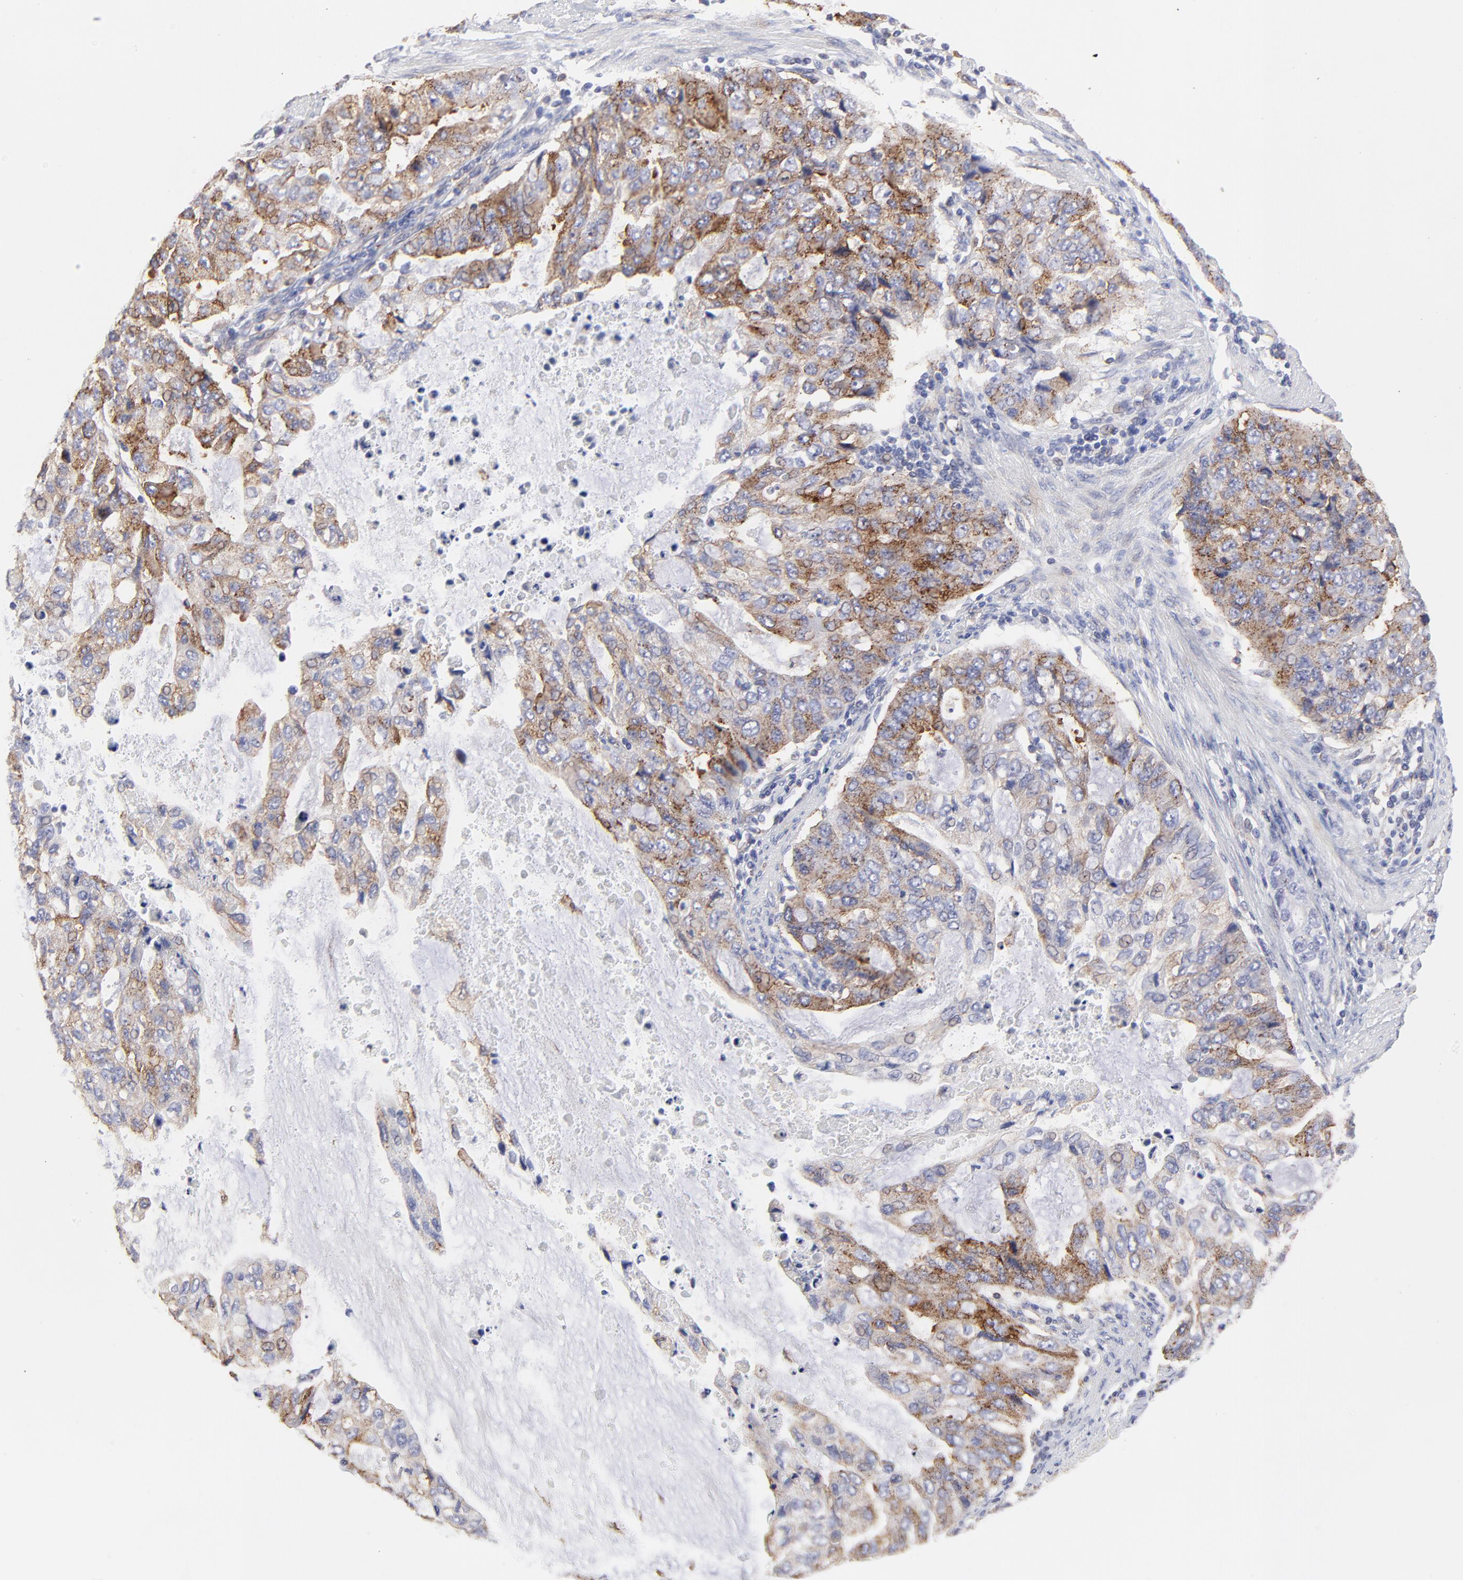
{"staining": {"intensity": "strong", "quantity": "25%-75%", "location": "cytoplasmic/membranous"}, "tissue": "stomach cancer", "cell_type": "Tumor cells", "image_type": "cancer", "snomed": [{"axis": "morphology", "description": "Adenocarcinoma, NOS"}, {"axis": "topography", "description": "Stomach, upper"}], "caption": "Strong cytoplasmic/membranous expression is identified in approximately 25%-75% of tumor cells in adenocarcinoma (stomach).", "gene": "COX8C", "patient": {"sex": "female", "age": 52}}